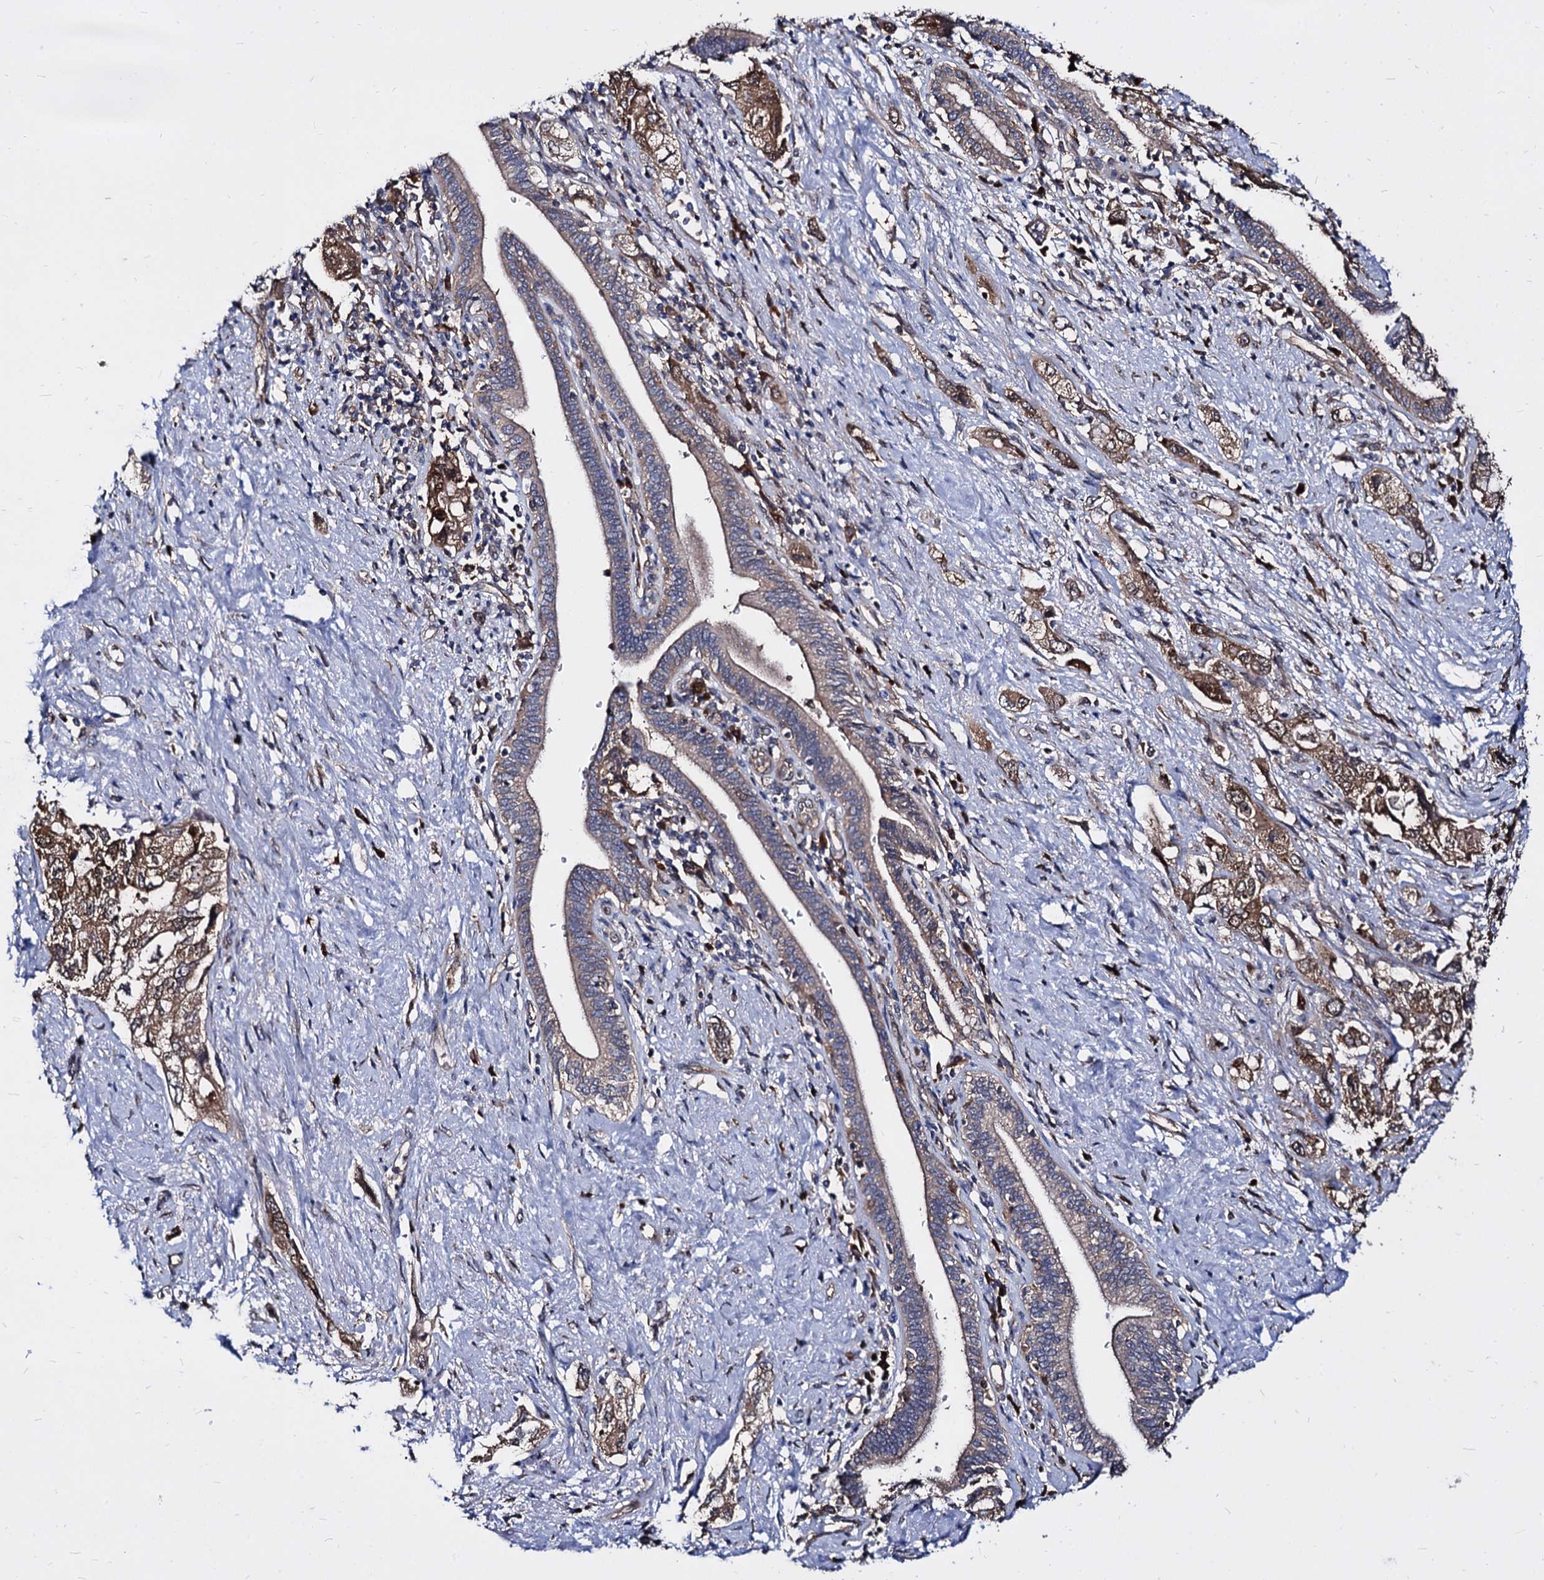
{"staining": {"intensity": "moderate", "quantity": ">75%", "location": "cytoplasmic/membranous"}, "tissue": "pancreatic cancer", "cell_type": "Tumor cells", "image_type": "cancer", "snomed": [{"axis": "morphology", "description": "Adenocarcinoma, NOS"}, {"axis": "topography", "description": "Pancreas"}], "caption": "Pancreatic cancer was stained to show a protein in brown. There is medium levels of moderate cytoplasmic/membranous positivity in about >75% of tumor cells.", "gene": "NME1", "patient": {"sex": "female", "age": 73}}